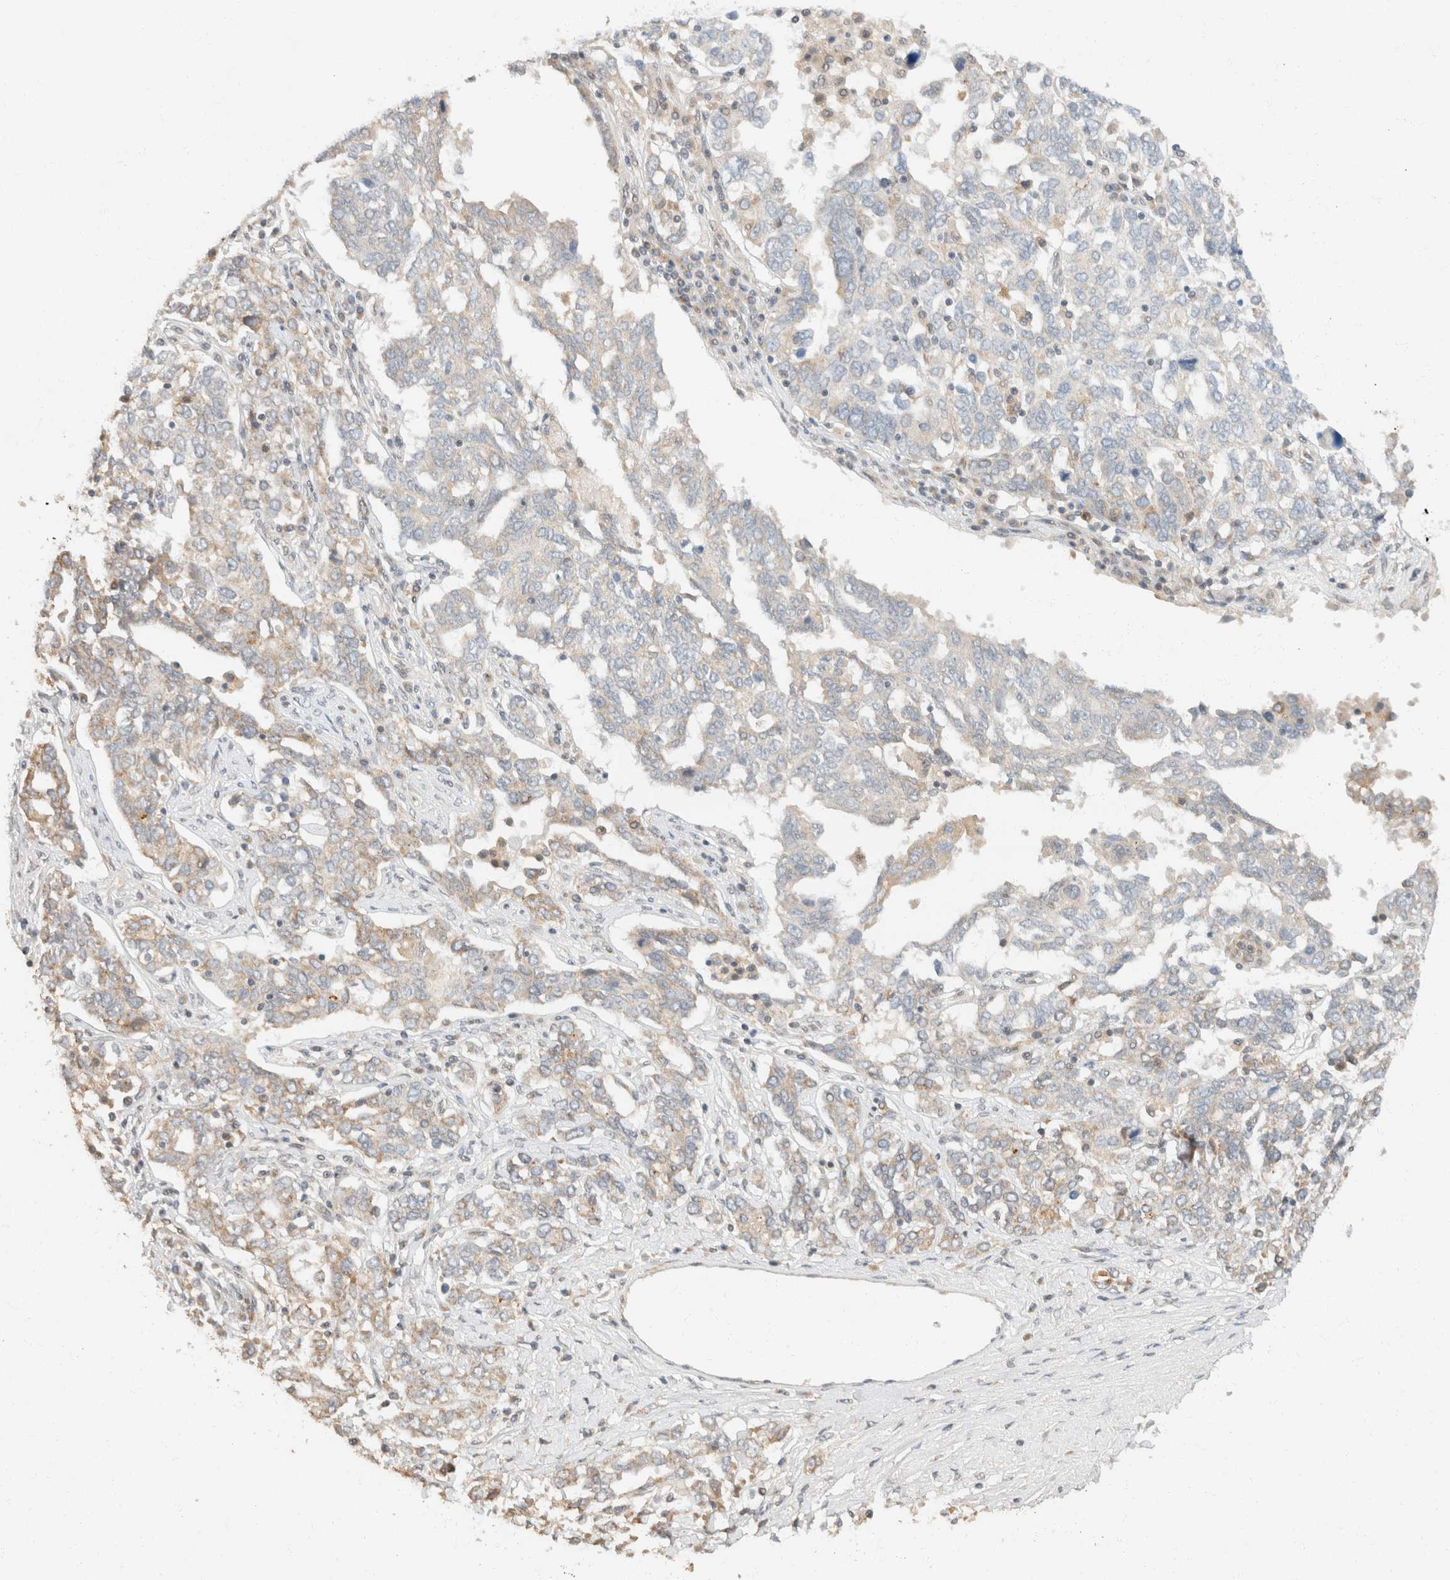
{"staining": {"intensity": "weak", "quantity": "25%-75%", "location": "cytoplasmic/membranous"}, "tissue": "ovarian cancer", "cell_type": "Tumor cells", "image_type": "cancer", "snomed": [{"axis": "morphology", "description": "Carcinoma, endometroid"}, {"axis": "topography", "description": "Ovary"}], "caption": "Protein positivity by immunohistochemistry (IHC) exhibits weak cytoplasmic/membranous expression in approximately 25%-75% of tumor cells in ovarian endometroid carcinoma.", "gene": "TACC1", "patient": {"sex": "female", "age": 62}}